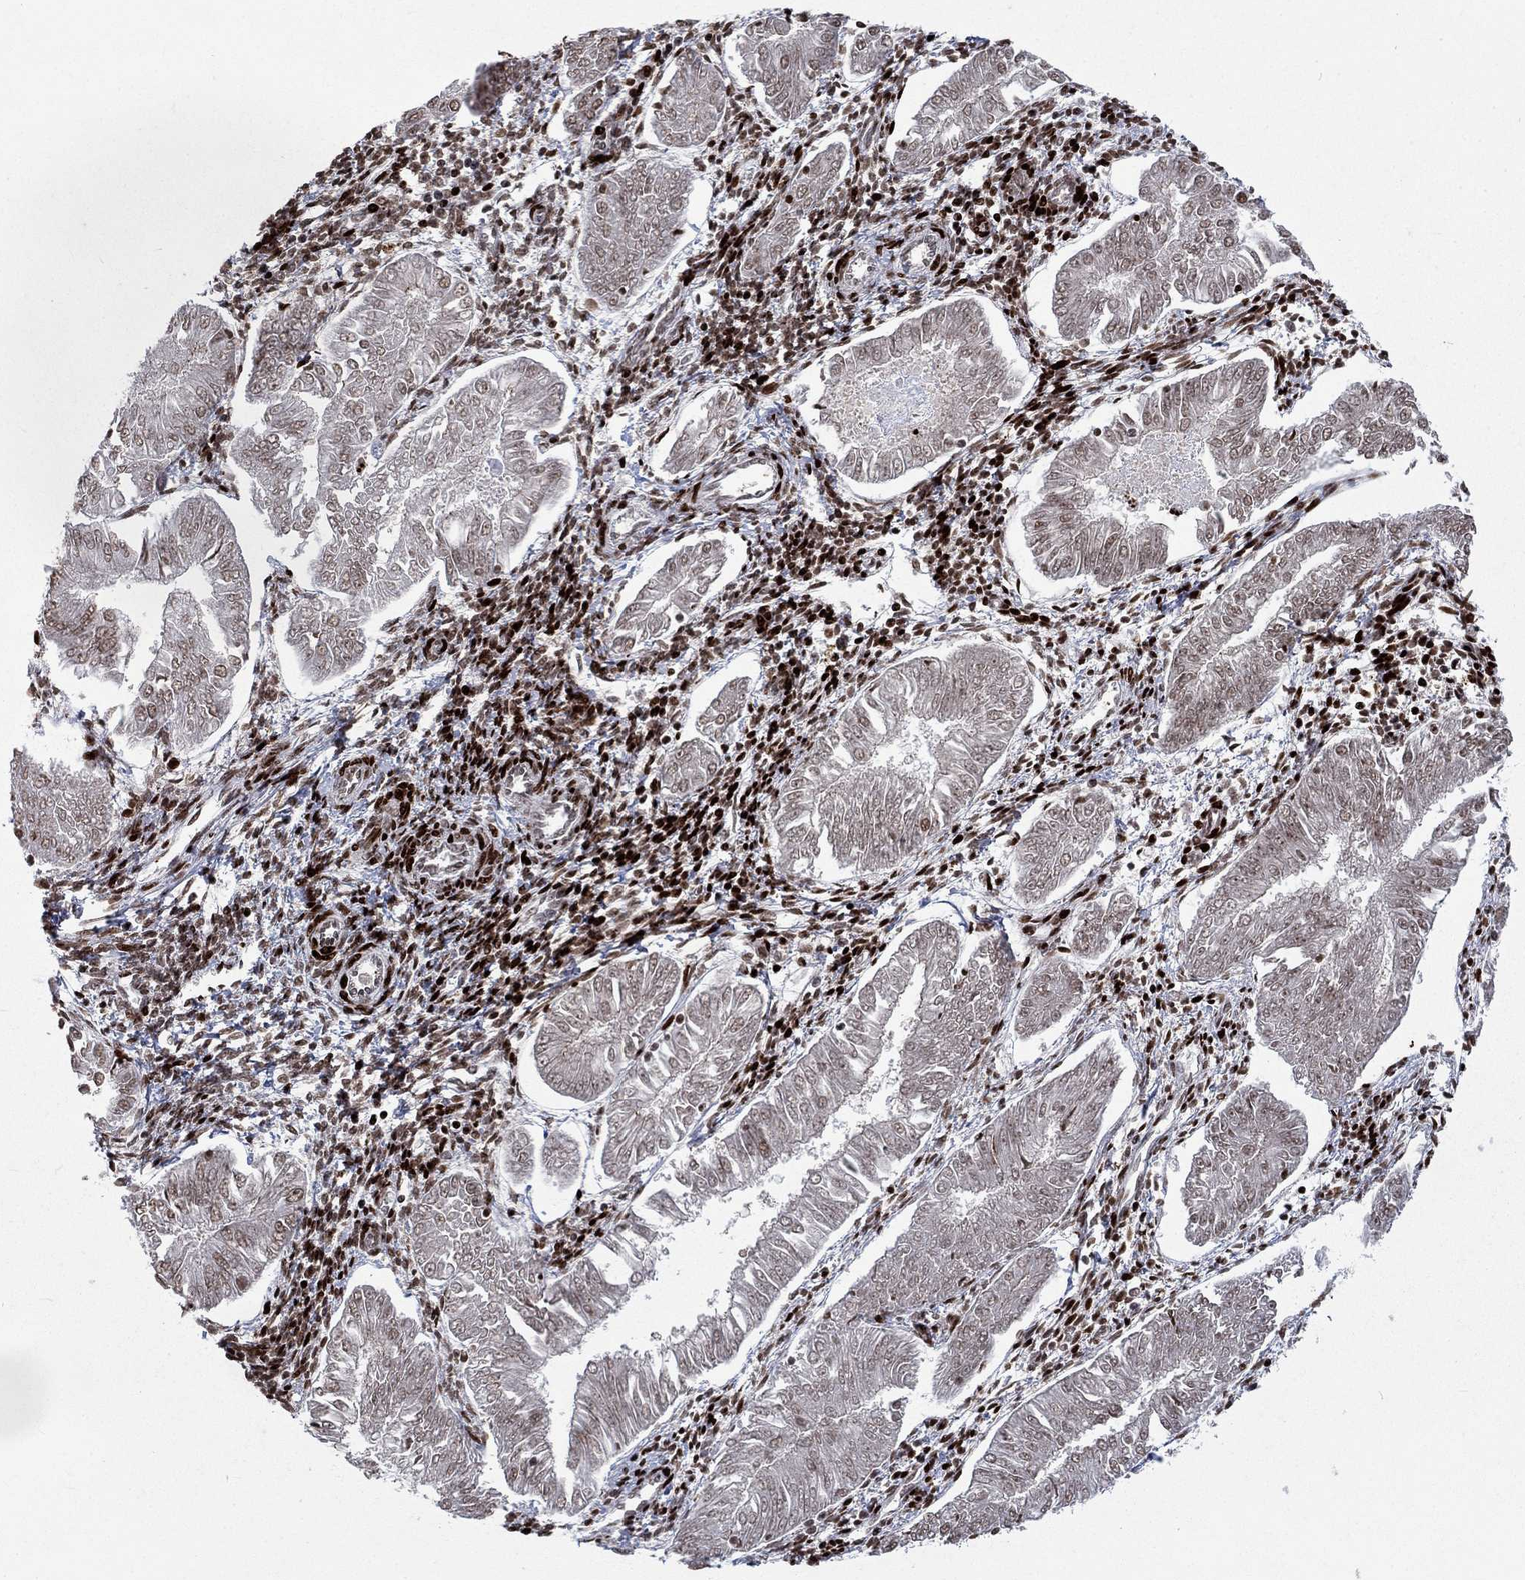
{"staining": {"intensity": "moderate", "quantity": "<25%", "location": "nuclear"}, "tissue": "endometrial cancer", "cell_type": "Tumor cells", "image_type": "cancer", "snomed": [{"axis": "morphology", "description": "Adenocarcinoma, NOS"}, {"axis": "topography", "description": "Endometrium"}], "caption": "Immunohistochemistry micrograph of neoplastic tissue: human adenocarcinoma (endometrial) stained using immunohistochemistry demonstrates low levels of moderate protein expression localized specifically in the nuclear of tumor cells, appearing as a nuclear brown color.", "gene": "SRSF3", "patient": {"sex": "female", "age": 53}}